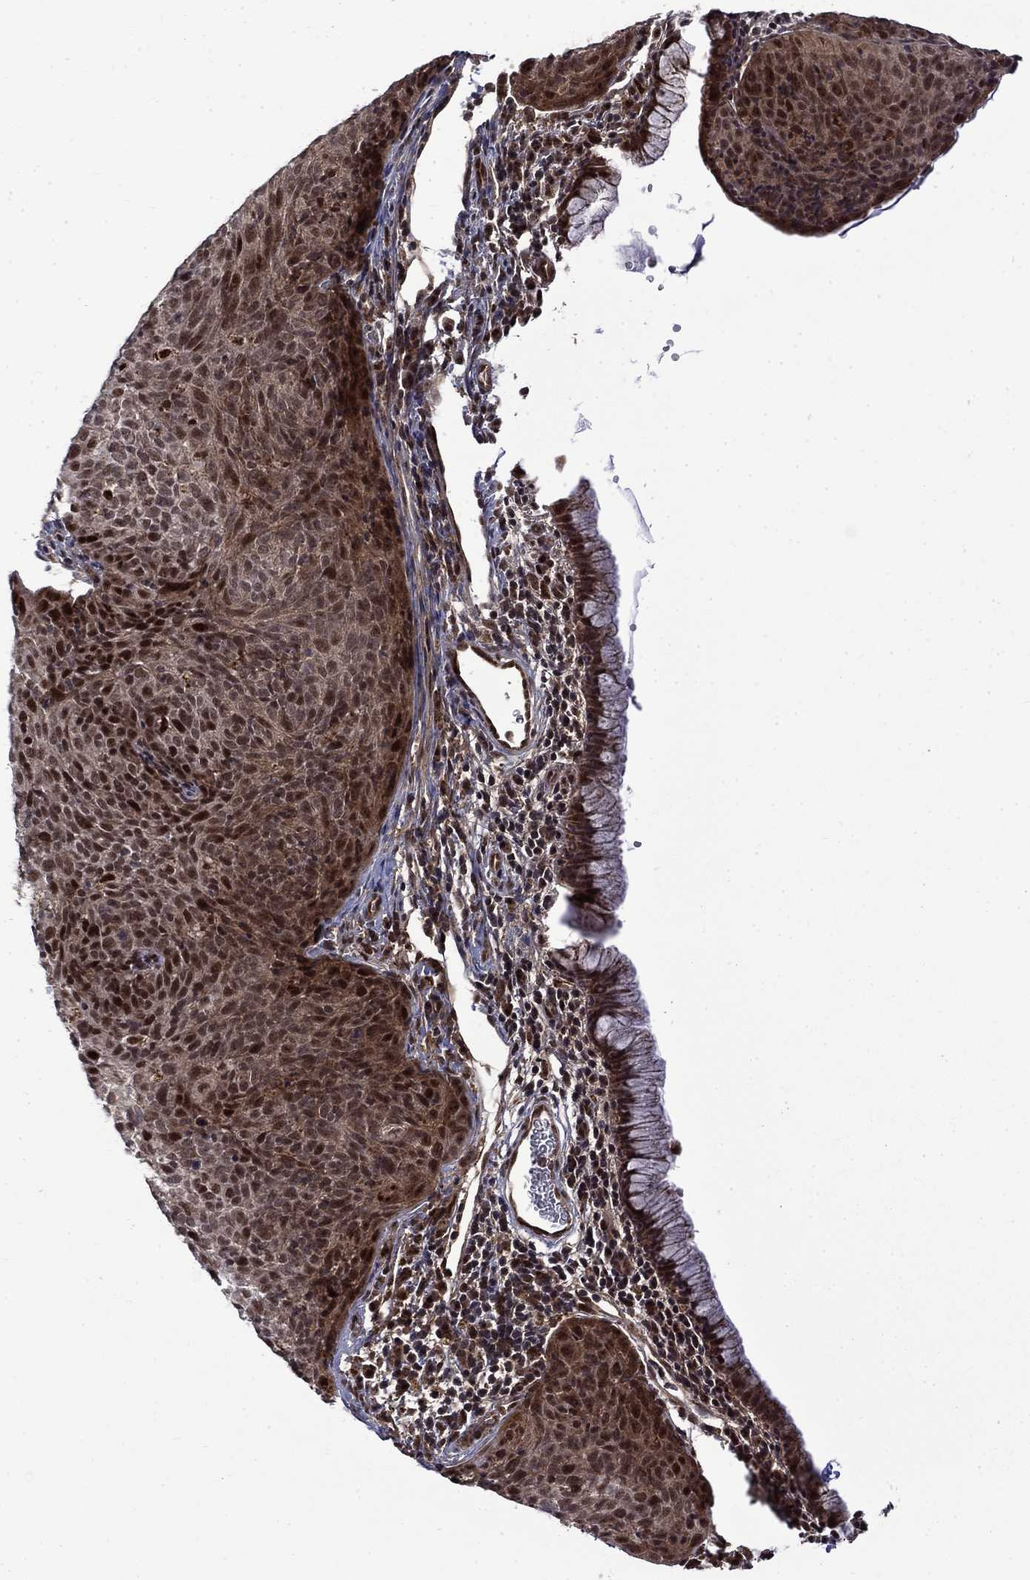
{"staining": {"intensity": "moderate", "quantity": ">75%", "location": "cytoplasmic/membranous,nuclear"}, "tissue": "cervical cancer", "cell_type": "Tumor cells", "image_type": "cancer", "snomed": [{"axis": "morphology", "description": "Squamous cell carcinoma, NOS"}, {"axis": "topography", "description": "Cervix"}], "caption": "IHC histopathology image of human squamous cell carcinoma (cervical) stained for a protein (brown), which reveals medium levels of moderate cytoplasmic/membranous and nuclear staining in about >75% of tumor cells.", "gene": "KPNA3", "patient": {"sex": "female", "age": 39}}